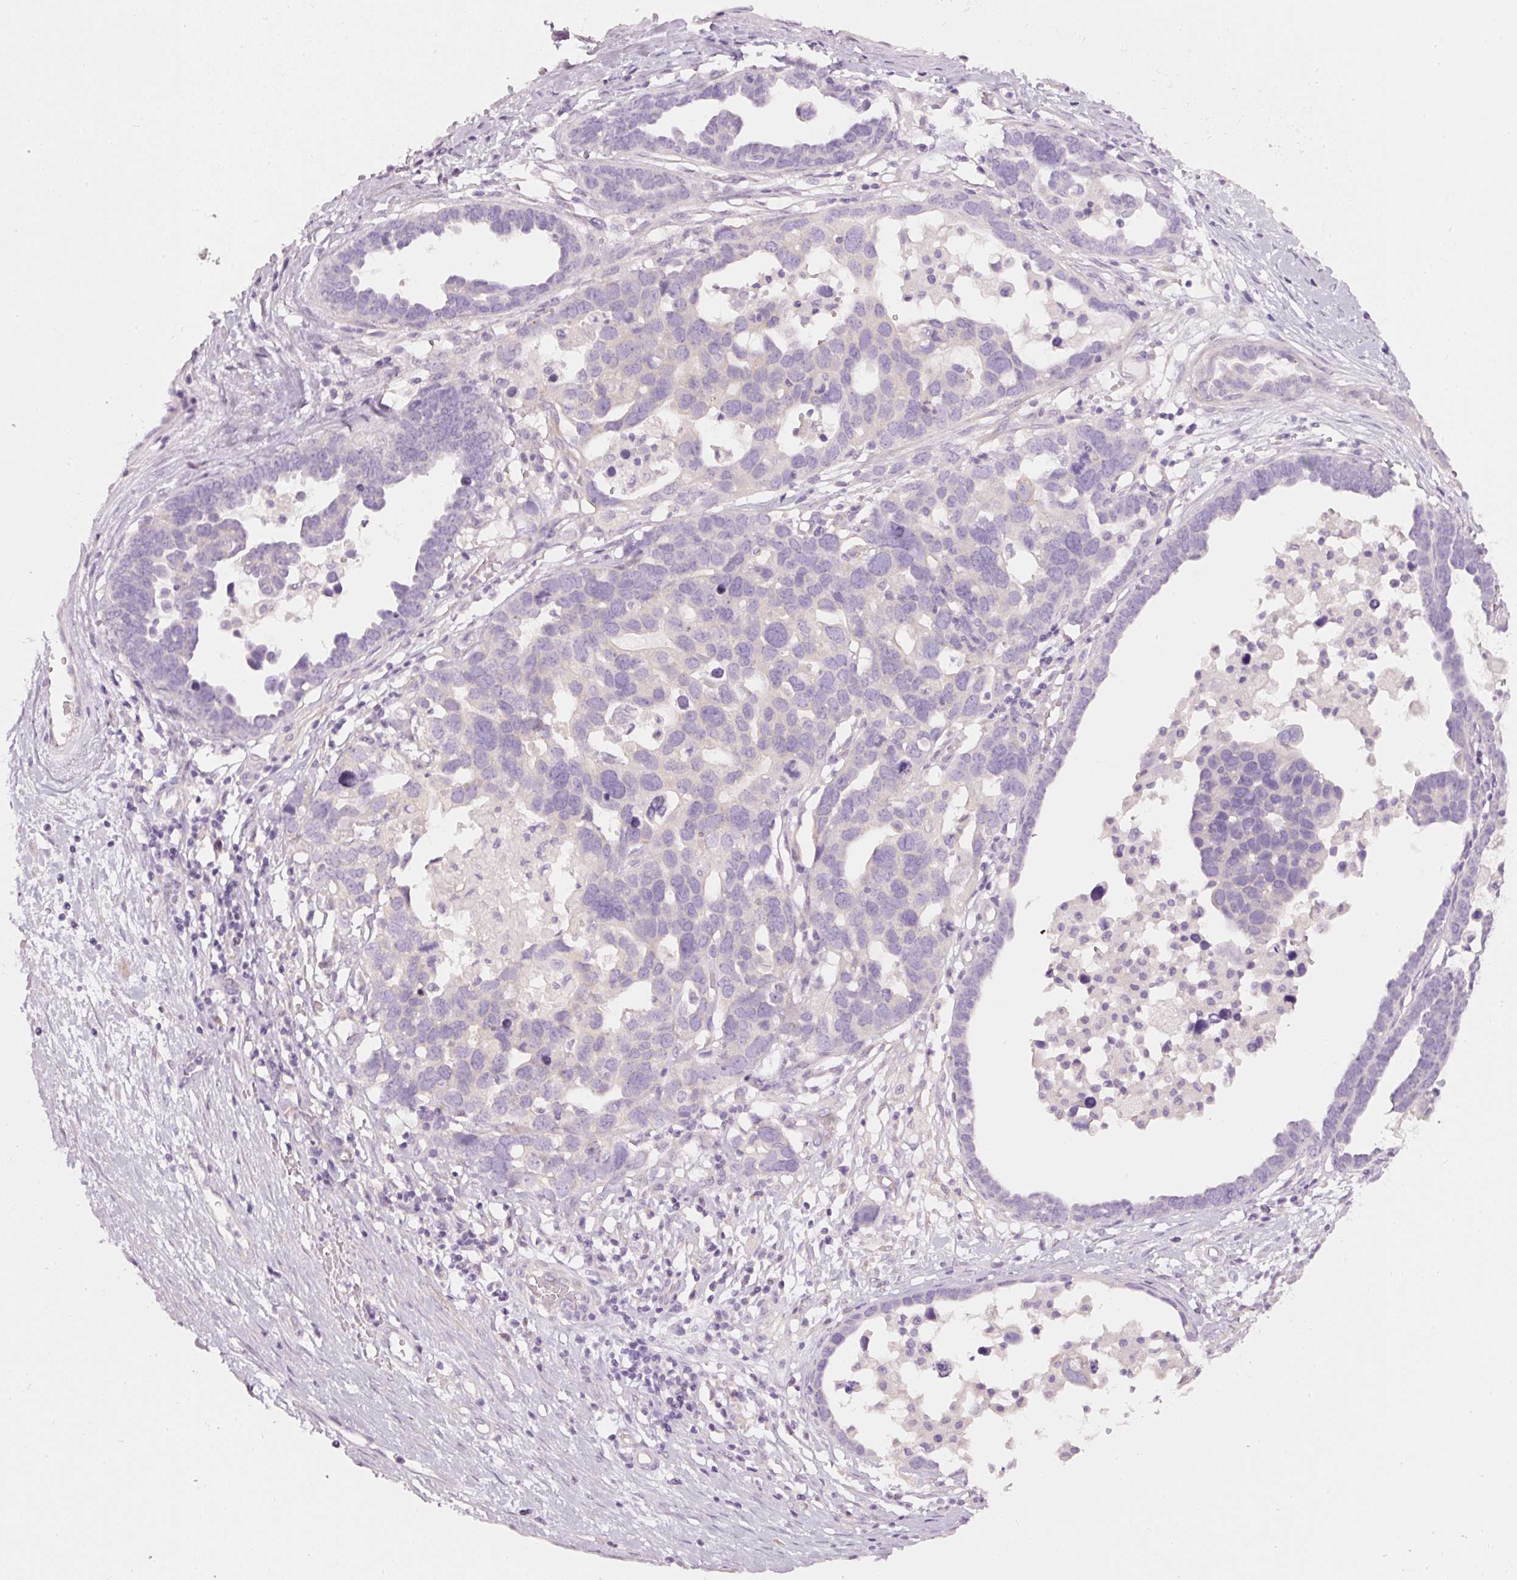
{"staining": {"intensity": "negative", "quantity": "none", "location": "none"}, "tissue": "ovarian cancer", "cell_type": "Tumor cells", "image_type": "cancer", "snomed": [{"axis": "morphology", "description": "Cystadenocarcinoma, serous, NOS"}, {"axis": "topography", "description": "Ovary"}], "caption": "Ovarian cancer was stained to show a protein in brown. There is no significant positivity in tumor cells. (DAB (3,3'-diaminobenzidine) immunohistochemistry (IHC) with hematoxylin counter stain).", "gene": "PDXDC1", "patient": {"sex": "female", "age": 54}}